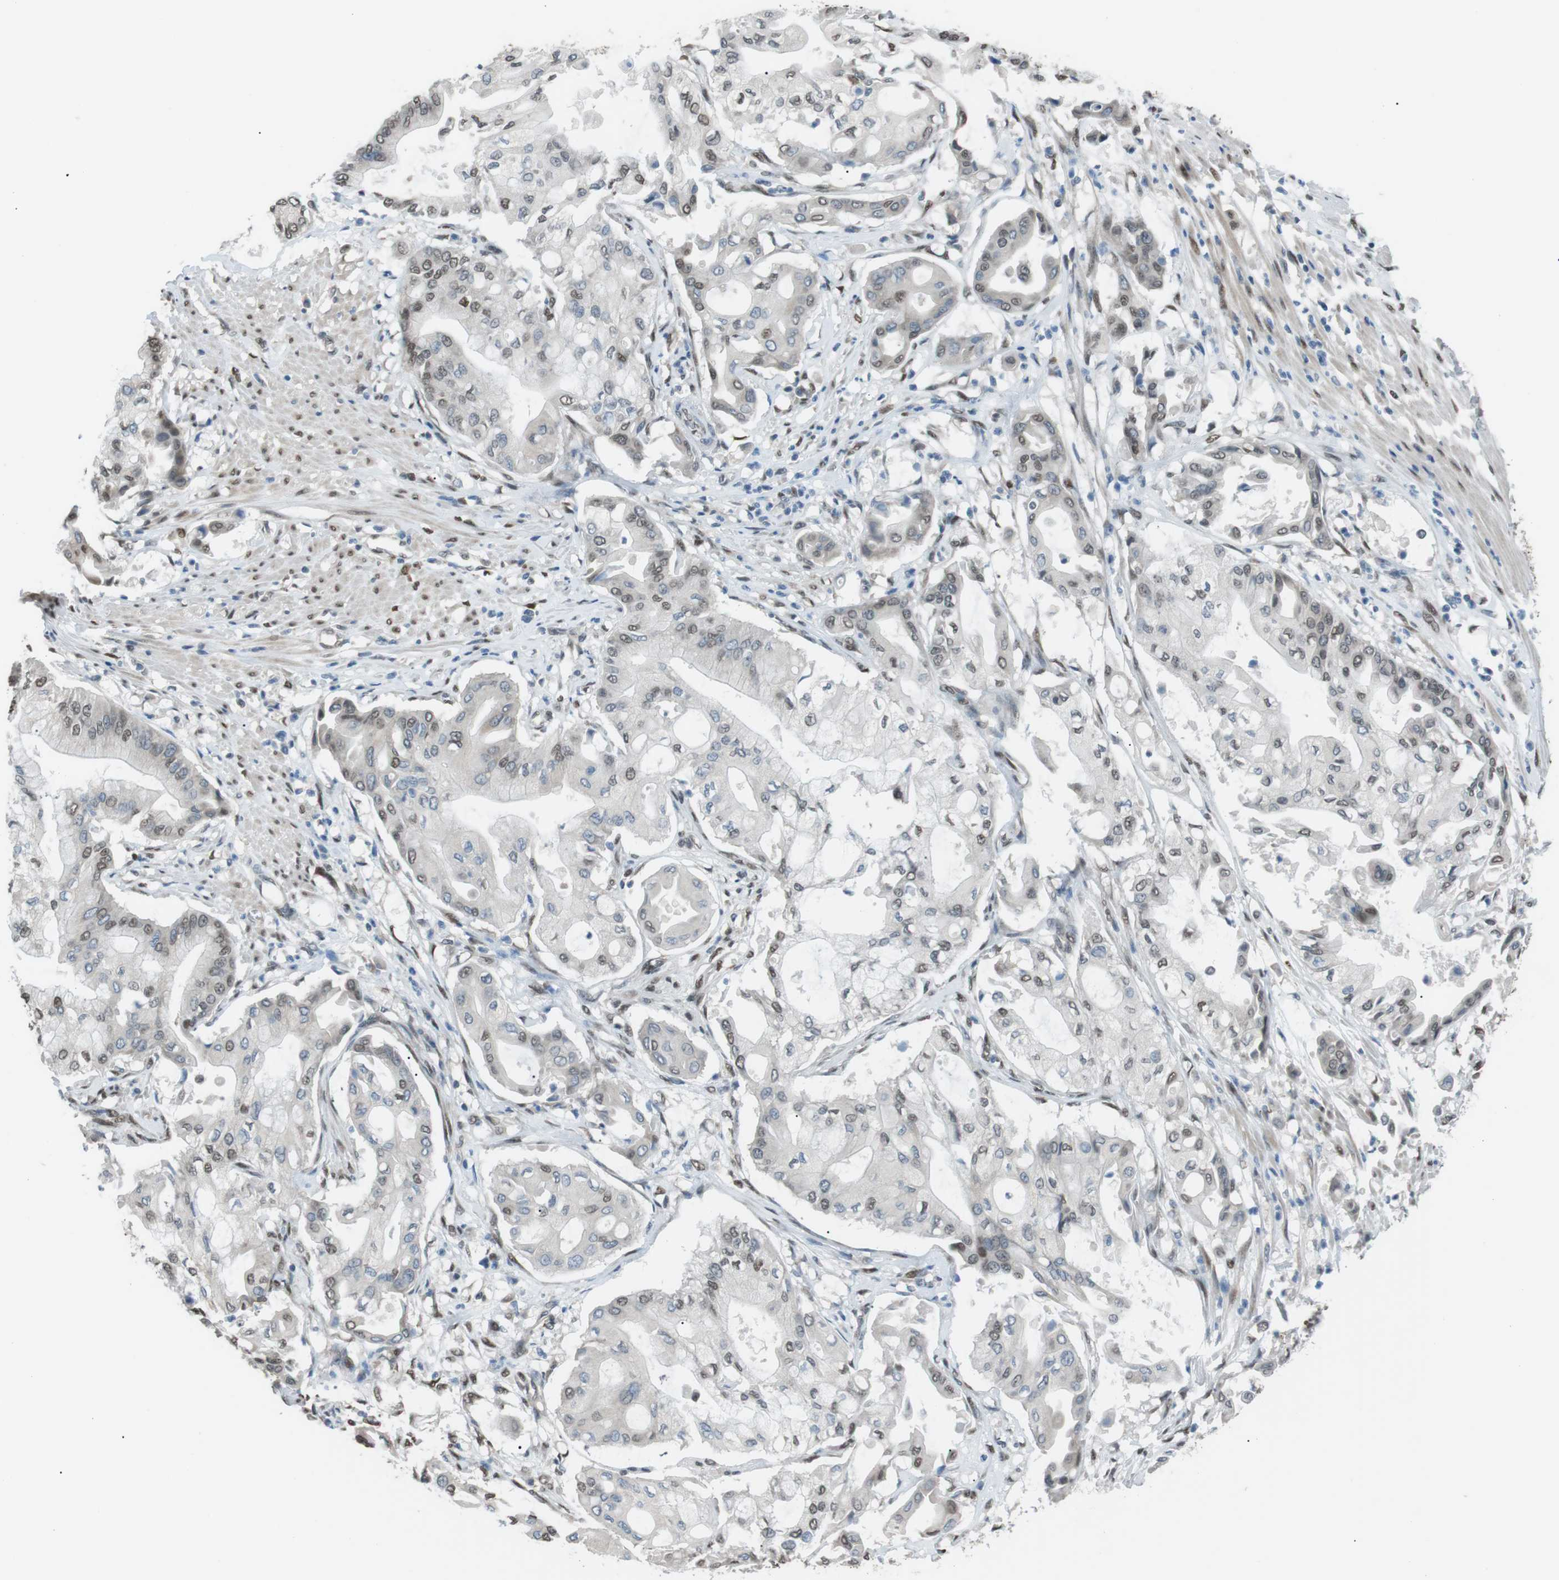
{"staining": {"intensity": "weak", "quantity": ">75%", "location": "nuclear"}, "tissue": "pancreatic cancer", "cell_type": "Tumor cells", "image_type": "cancer", "snomed": [{"axis": "morphology", "description": "Adenocarcinoma, NOS"}, {"axis": "morphology", "description": "Adenocarcinoma, metastatic, NOS"}, {"axis": "topography", "description": "Lymph node"}, {"axis": "topography", "description": "Pancreas"}, {"axis": "topography", "description": "Duodenum"}], "caption": "Human pancreatic metastatic adenocarcinoma stained for a protein (brown) exhibits weak nuclear positive staining in about >75% of tumor cells.", "gene": "SRPK2", "patient": {"sex": "female", "age": 64}}